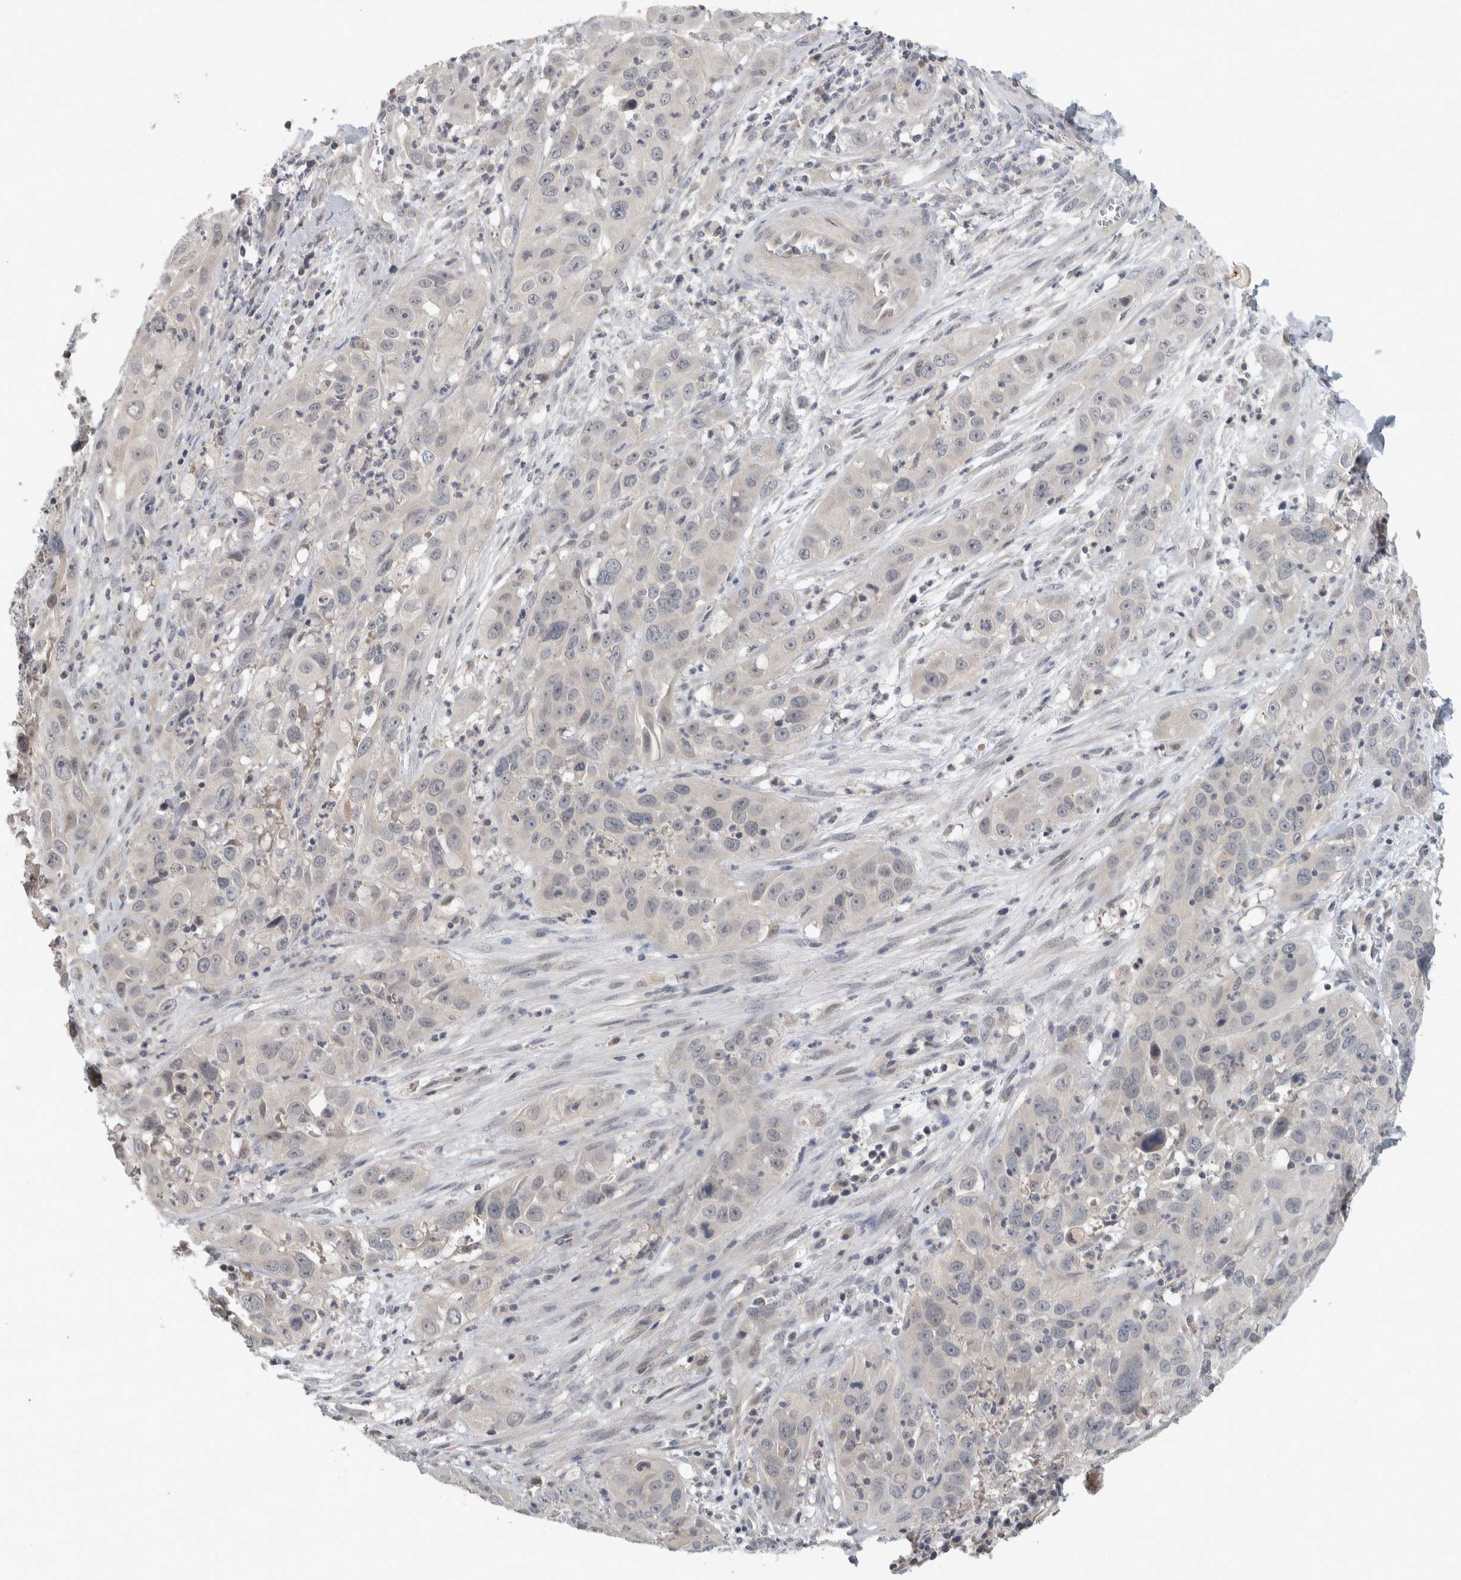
{"staining": {"intensity": "negative", "quantity": "none", "location": "none"}, "tissue": "cervical cancer", "cell_type": "Tumor cells", "image_type": "cancer", "snomed": [{"axis": "morphology", "description": "Squamous cell carcinoma, NOS"}, {"axis": "topography", "description": "Cervix"}], "caption": "The micrograph displays no staining of tumor cells in cervical cancer. (DAB immunohistochemistry visualized using brightfield microscopy, high magnification).", "gene": "AFP", "patient": {"sex": "female", "age": 32}}